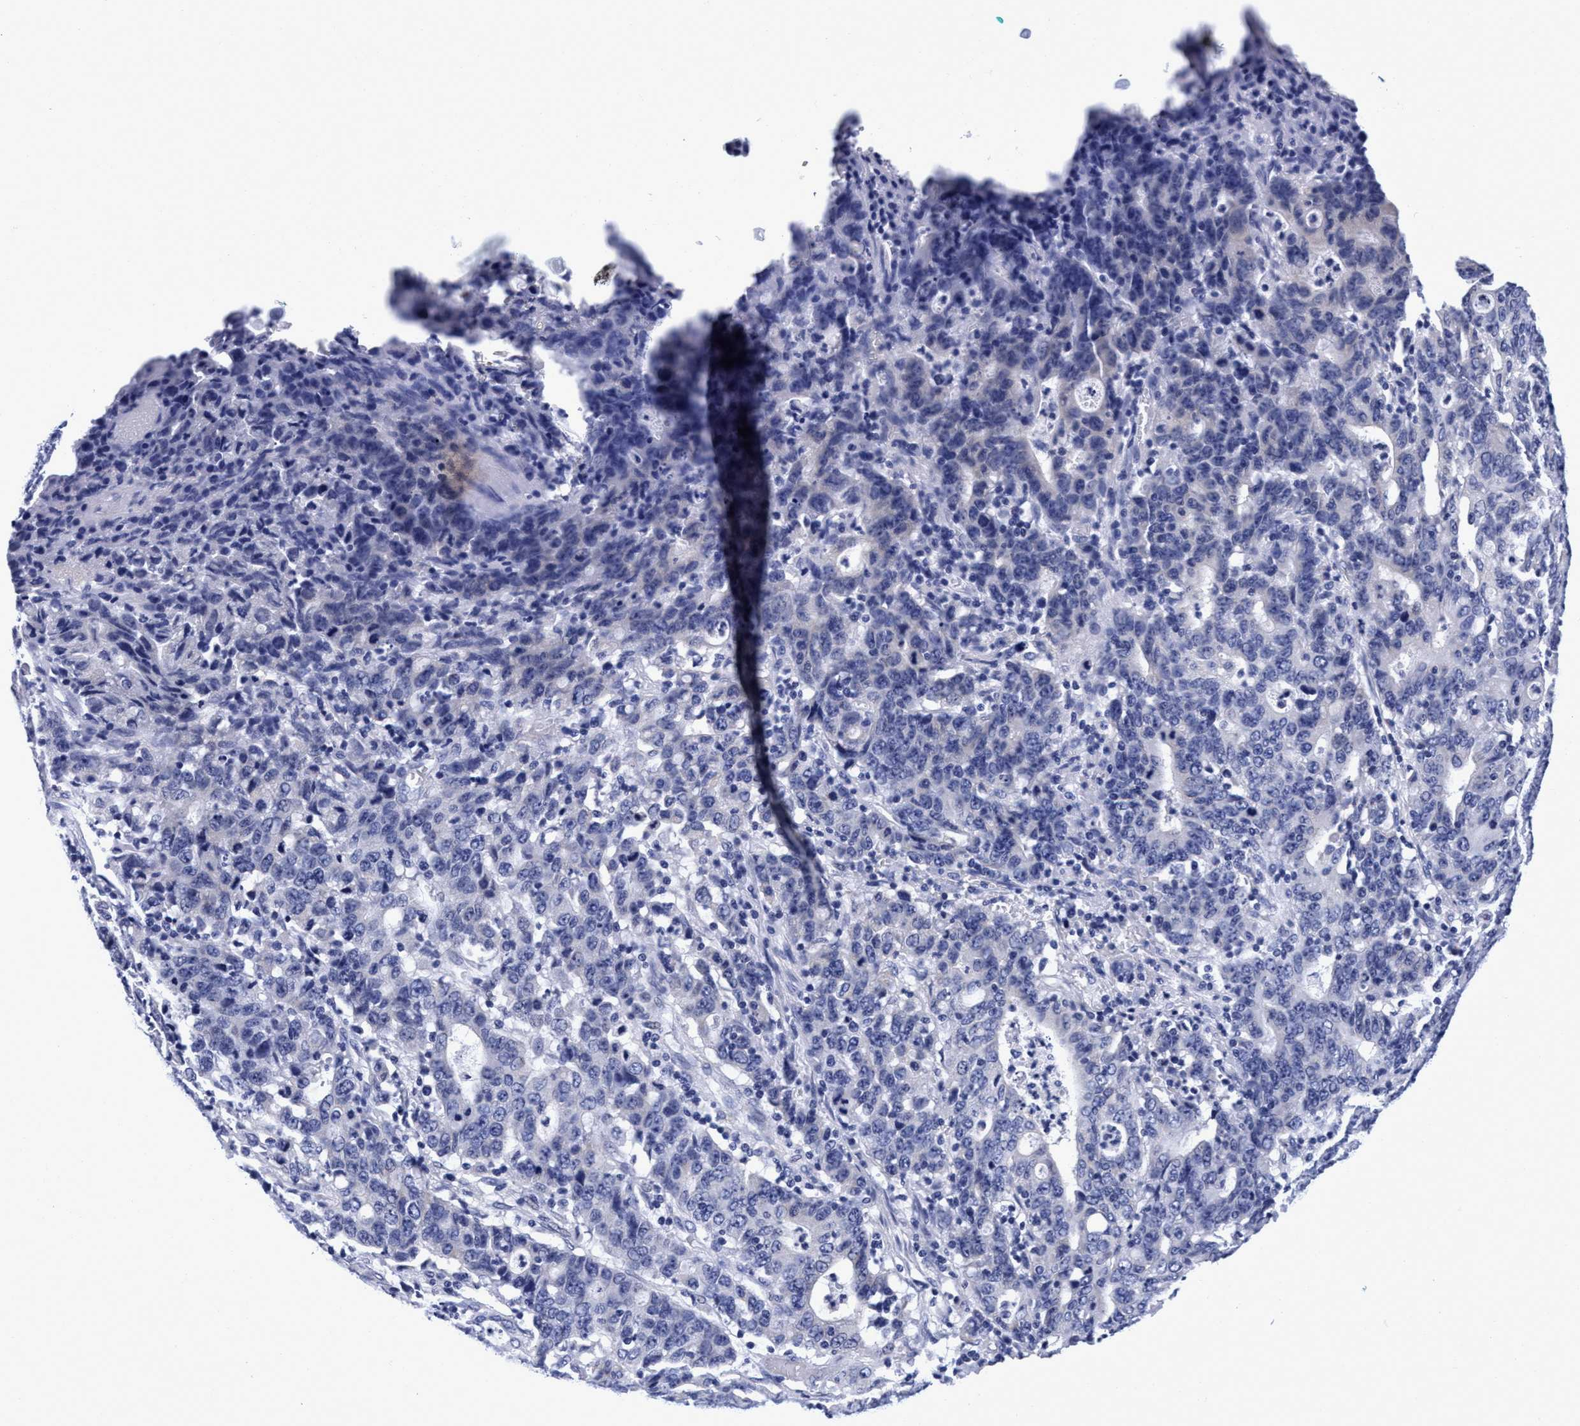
{"staining": {"intensity": "negative", "quantity": "none", "location": "none"}, "tissue": "stomach cancer", "cell_type": "Tumor cells", "image_type": "cancer", "snomed": [{"axis": "morphology", "description": "Adenocarcinoma, NOS"}, {"axis": "topography", "description": "Stomach, upper"}], "caption": "An immunohistochemistry (IHC) micrograph of stomach cancer is shown. There is no staining in tumor cells of stomach cancer. (Brightfield microscopy of DAB immunohistochemistry (IHC) at high magnification).", "gene": "PLPPR1", "patient": {"sex": "male", "age": 69}}